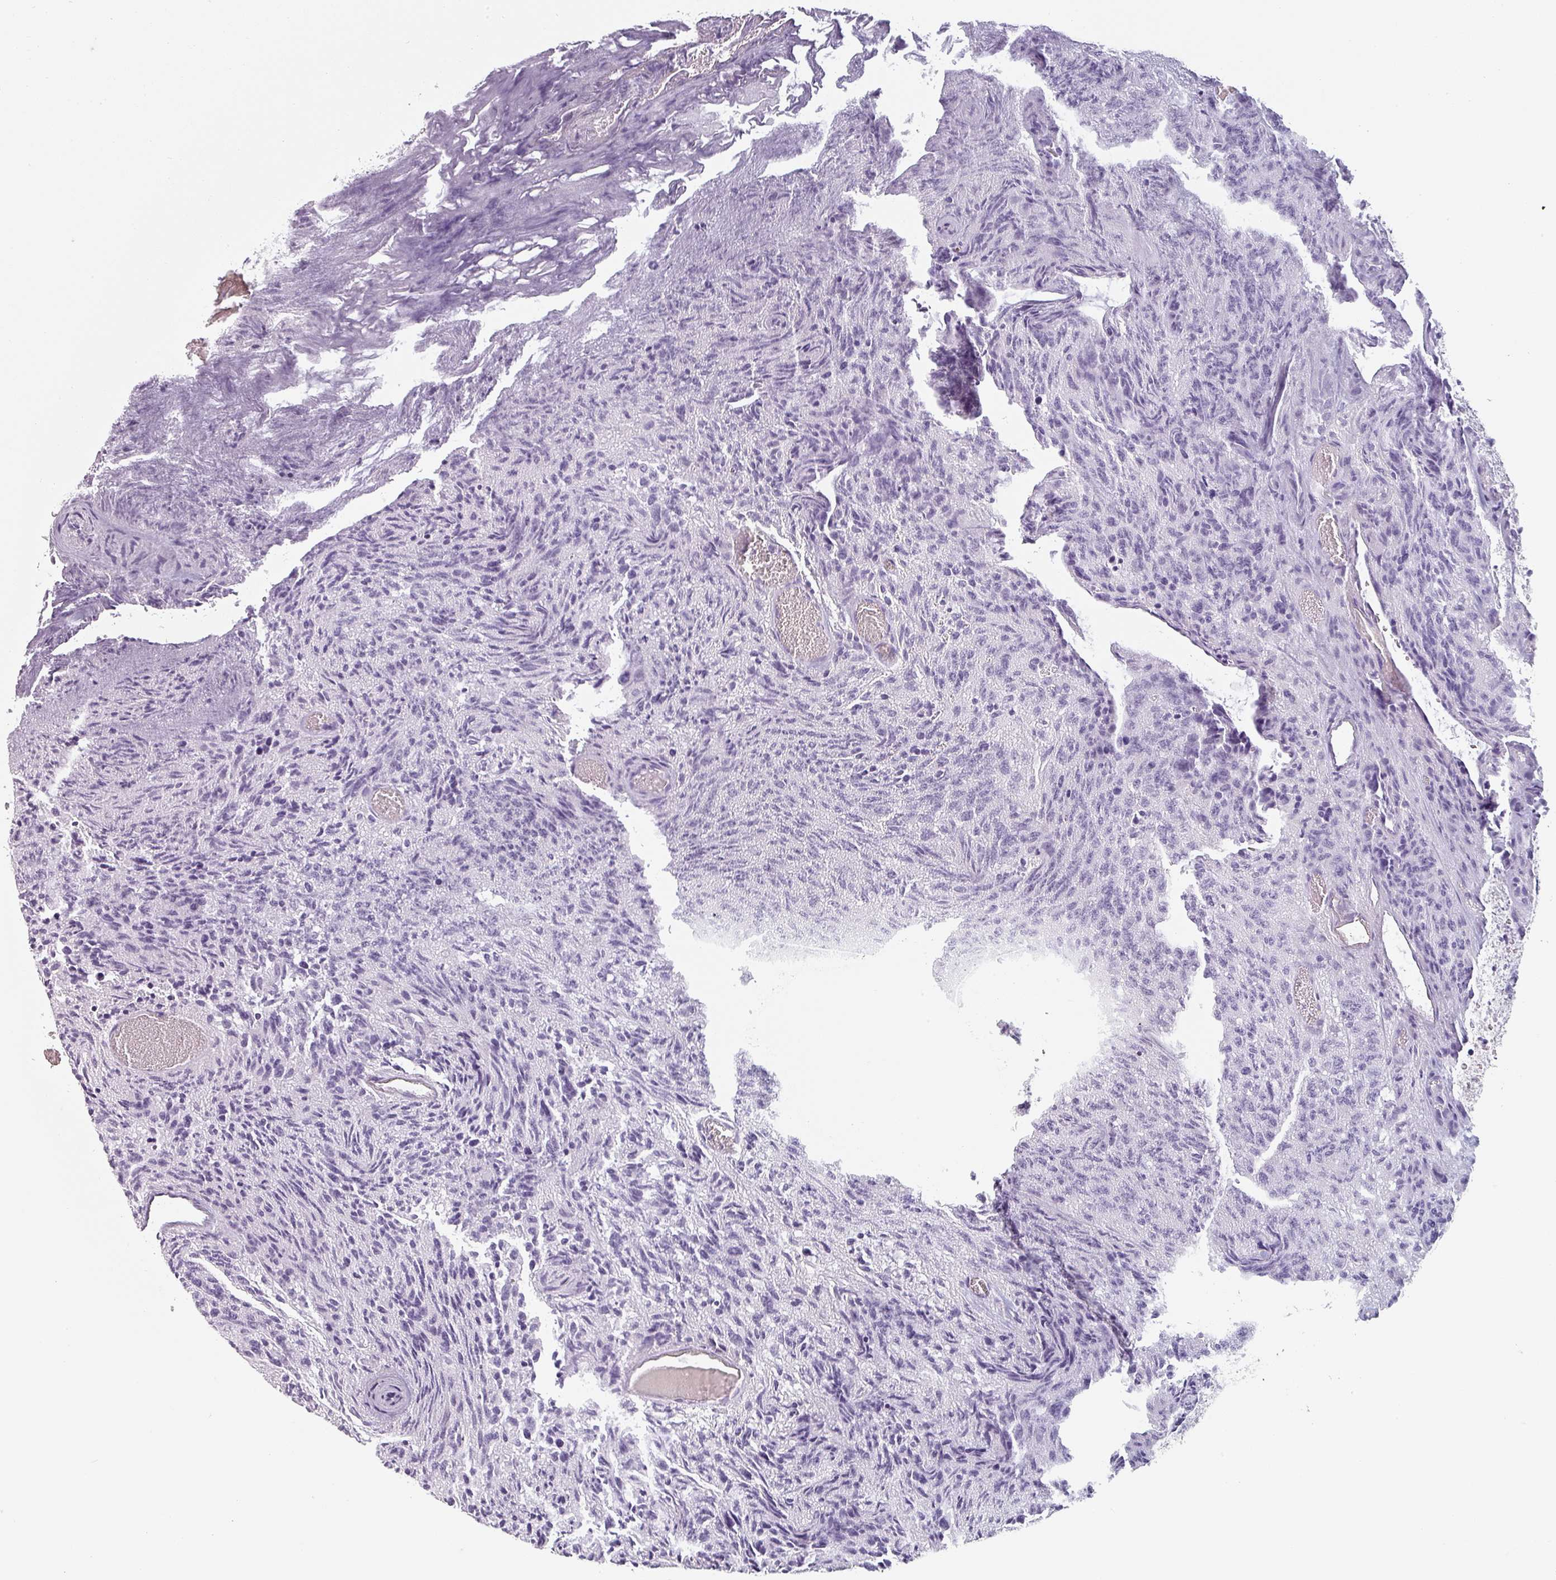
{"staining": {"intensity": "negative", "quantity": "none", "location": "none"}, "tissue": "glioma", "cell_type": "Tumor cells", "image_type": "cancer", "snomed": [{"axis": "morphology", "description": "Glioma, malignant, High grade"}, {"axis": "topography", "description": "Brain"}], "caption": "DAB (3,3'-diaminobenzidine) immunohistochemical staining of malignant glioma (high-grade) displays no significant positivity in tumor cells.", "gene": "SFTPA1", "patient": {"sex": "male", "age": 36}}